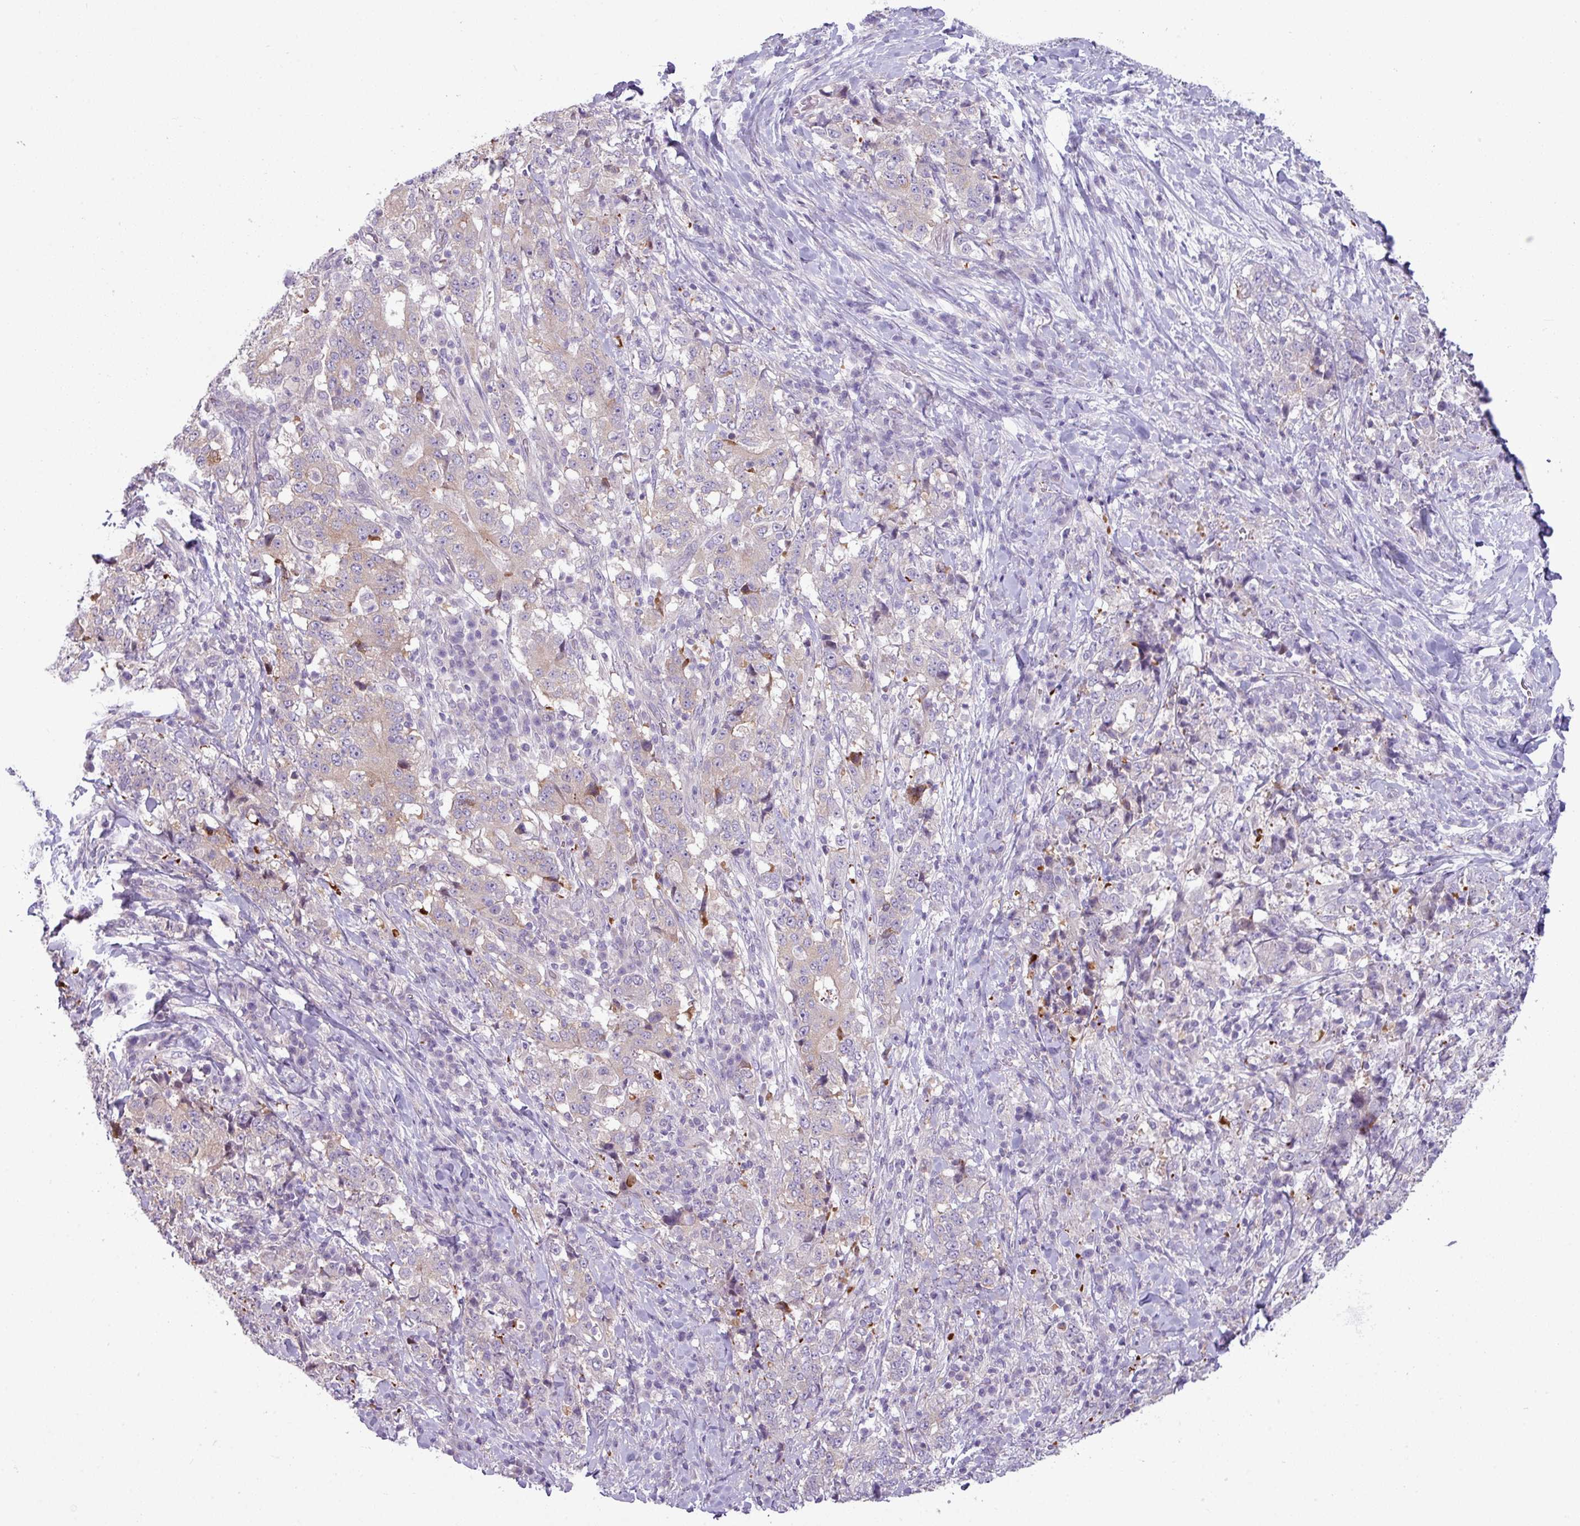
{"staining": {"intensity": "negative", "quantity": "none", "location": "none"}, "tissue": "stomach cancer", "cell_type": "Tumor cells", "image_type": "cancer", "snomed": [{"axis": "morphology", "description": "Normal tissue, NOS"}, {"axis": "morphology", "description": "Adenocarcinoma, NOS"}, {"axis": "topography", "description": "Stomach, upper"}, {"axis": "topography", "description": "Stomach"}], "caption": "Immunohistochemistry (IHC) photomicrograph of stomach adenocarcinoma stained for a protein (brown), which demonstrates no staining in tumor cells. The staining was performed using DAB to visualize the protein expression in brown, while the nuclei were stained in blue with hematoxylin (Magnification: 20x).", "gene": "CAMK2B", "patient": {"sex": "male", "age": 59}}